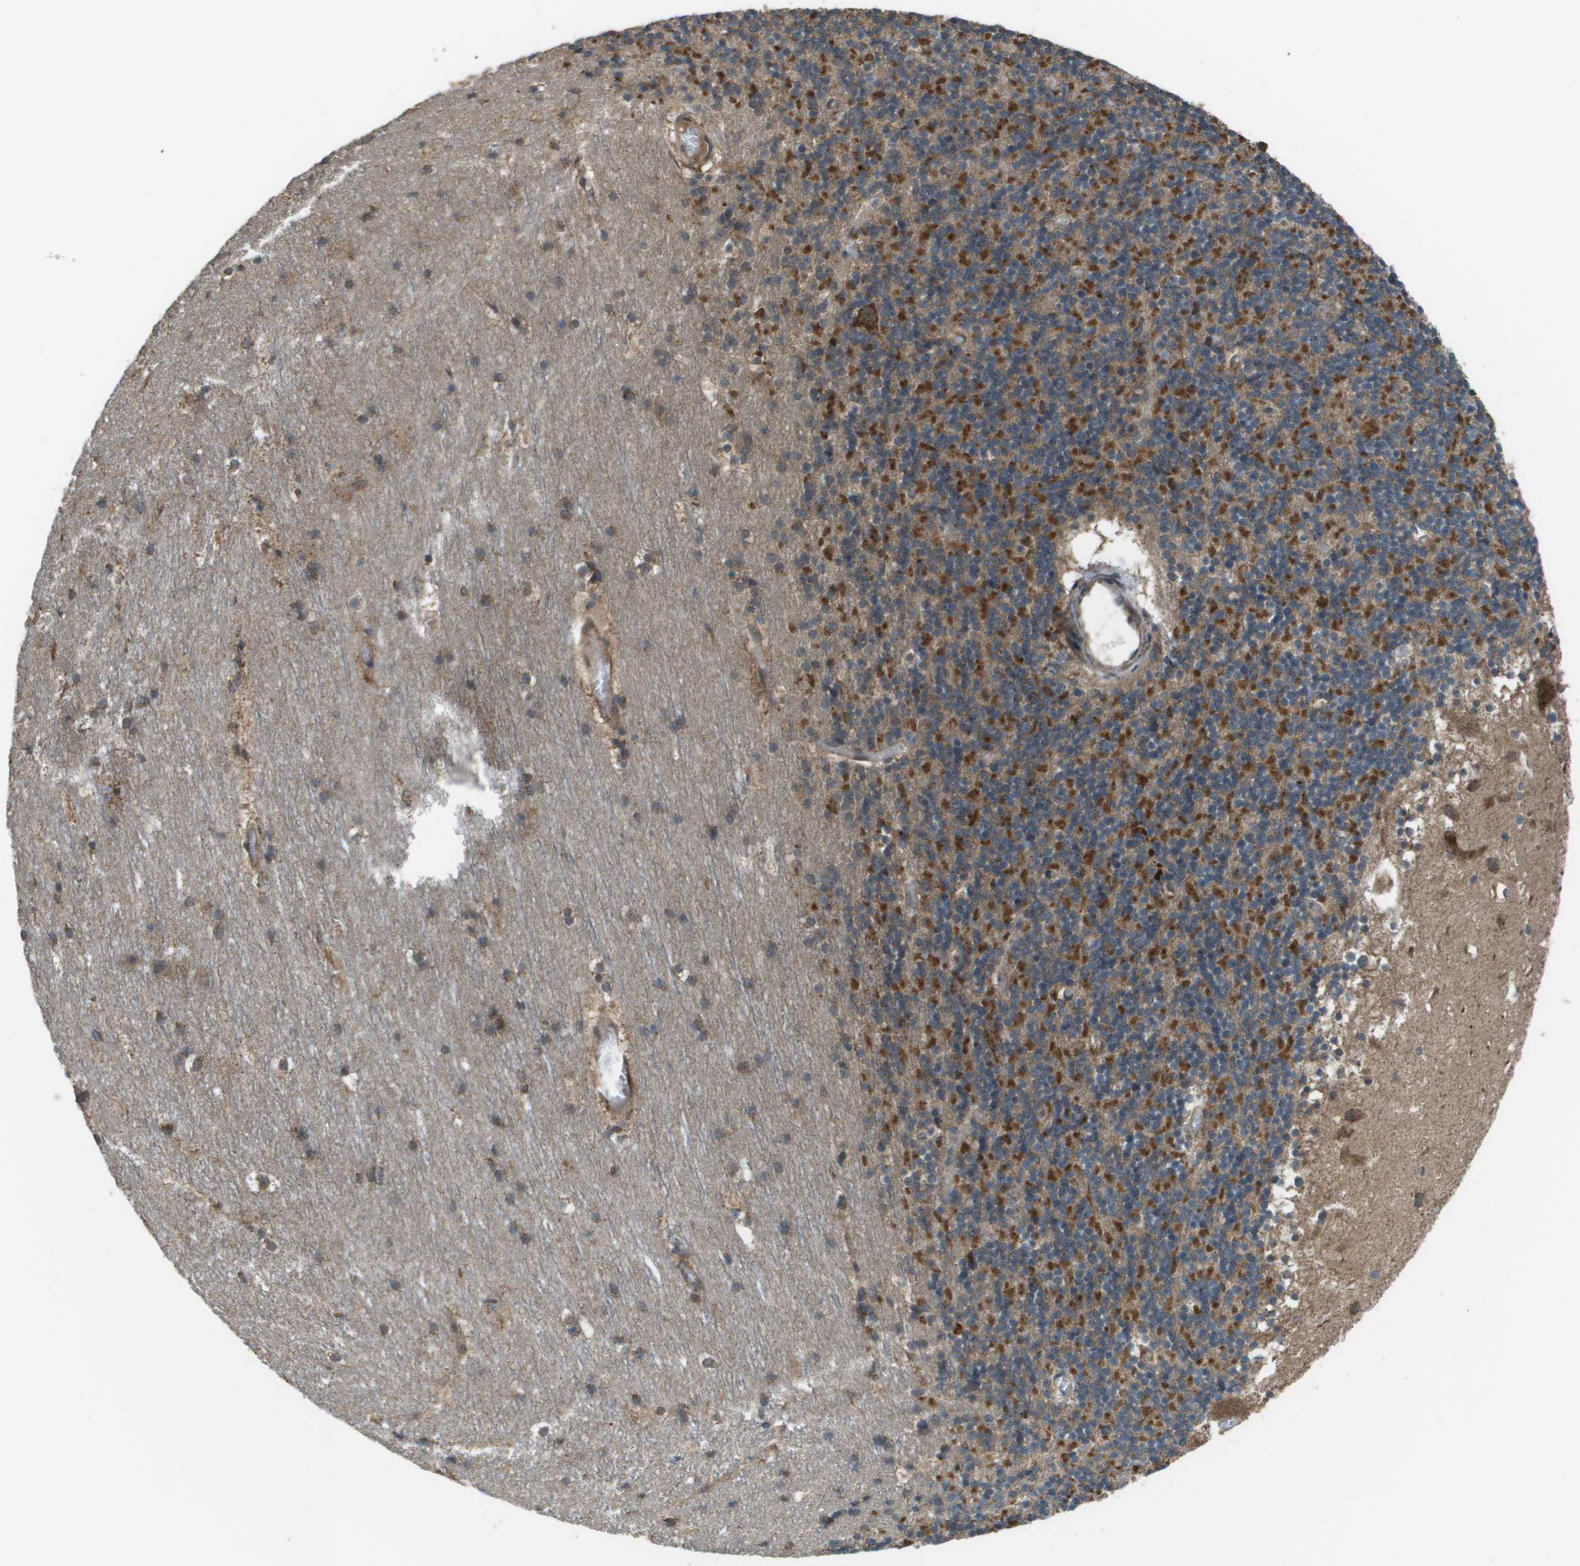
{"staining": {"intensity": "strong", "quantity": "25%-75%", "location": "cytoplasmic/membranous"}, "tissue": "cerebellum", "cell_type": "Cells in granular layer", "image_type": "normal", "snomed": [{"axis": "morphology", "description": "Normal tissue, NOS"}, {"axis": "topography", "description": "Cerebellum"}], "caption": "A high-resolution photomicrograph shows IHC staining of normal cerebellum, which displays strong cytoplasmic/membranous staining in approximately 25%-75% of cells in granular layer. Immunohistochemistry (ihc) stains the protein in brown and the nuclei are stained blue.", "gene": "PLPBP", "patient": {"sex": "male", "age": 45}}